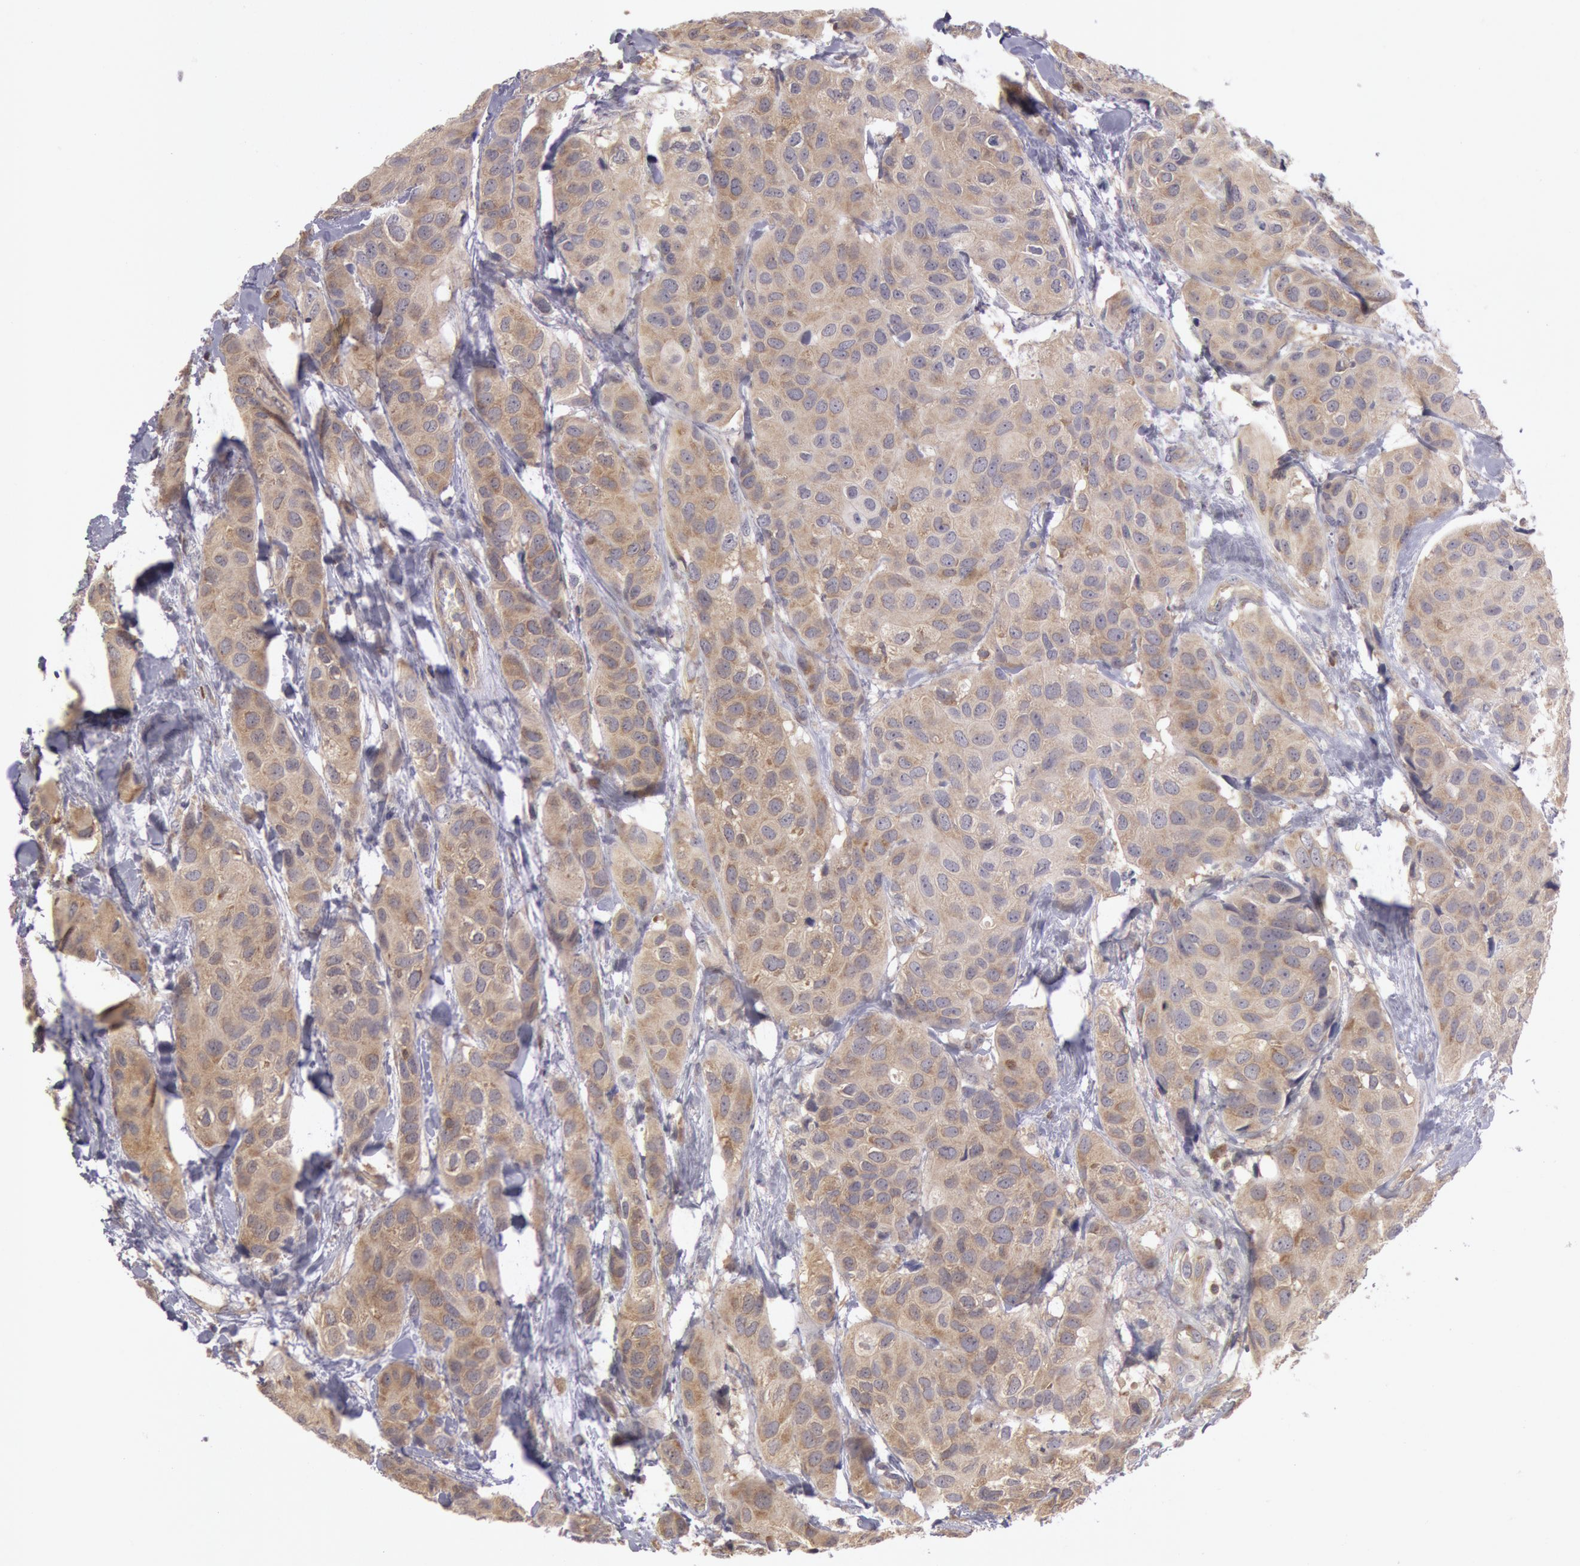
{"staining": {"intensity": "moderate", "quantity": ">75%", "location": "cytoplasmic/membranous"}, "tissue": "breast cancer", "cell_type": "Tumor cells", "image_type": "cancer", "snomed": [{"axis": "morphology", "description": "Duct carcinoma"}, {"axis": "topography", "description": "Breast"}], "caption": "The histopathology image exhibits a brown stain indicating the presence of a protein in the cytoplasmic/membranous of tumor cells in breast intraductal carcinoma.", "gene": "NMT2", "patient": {"sex": "female", "age": 68}}